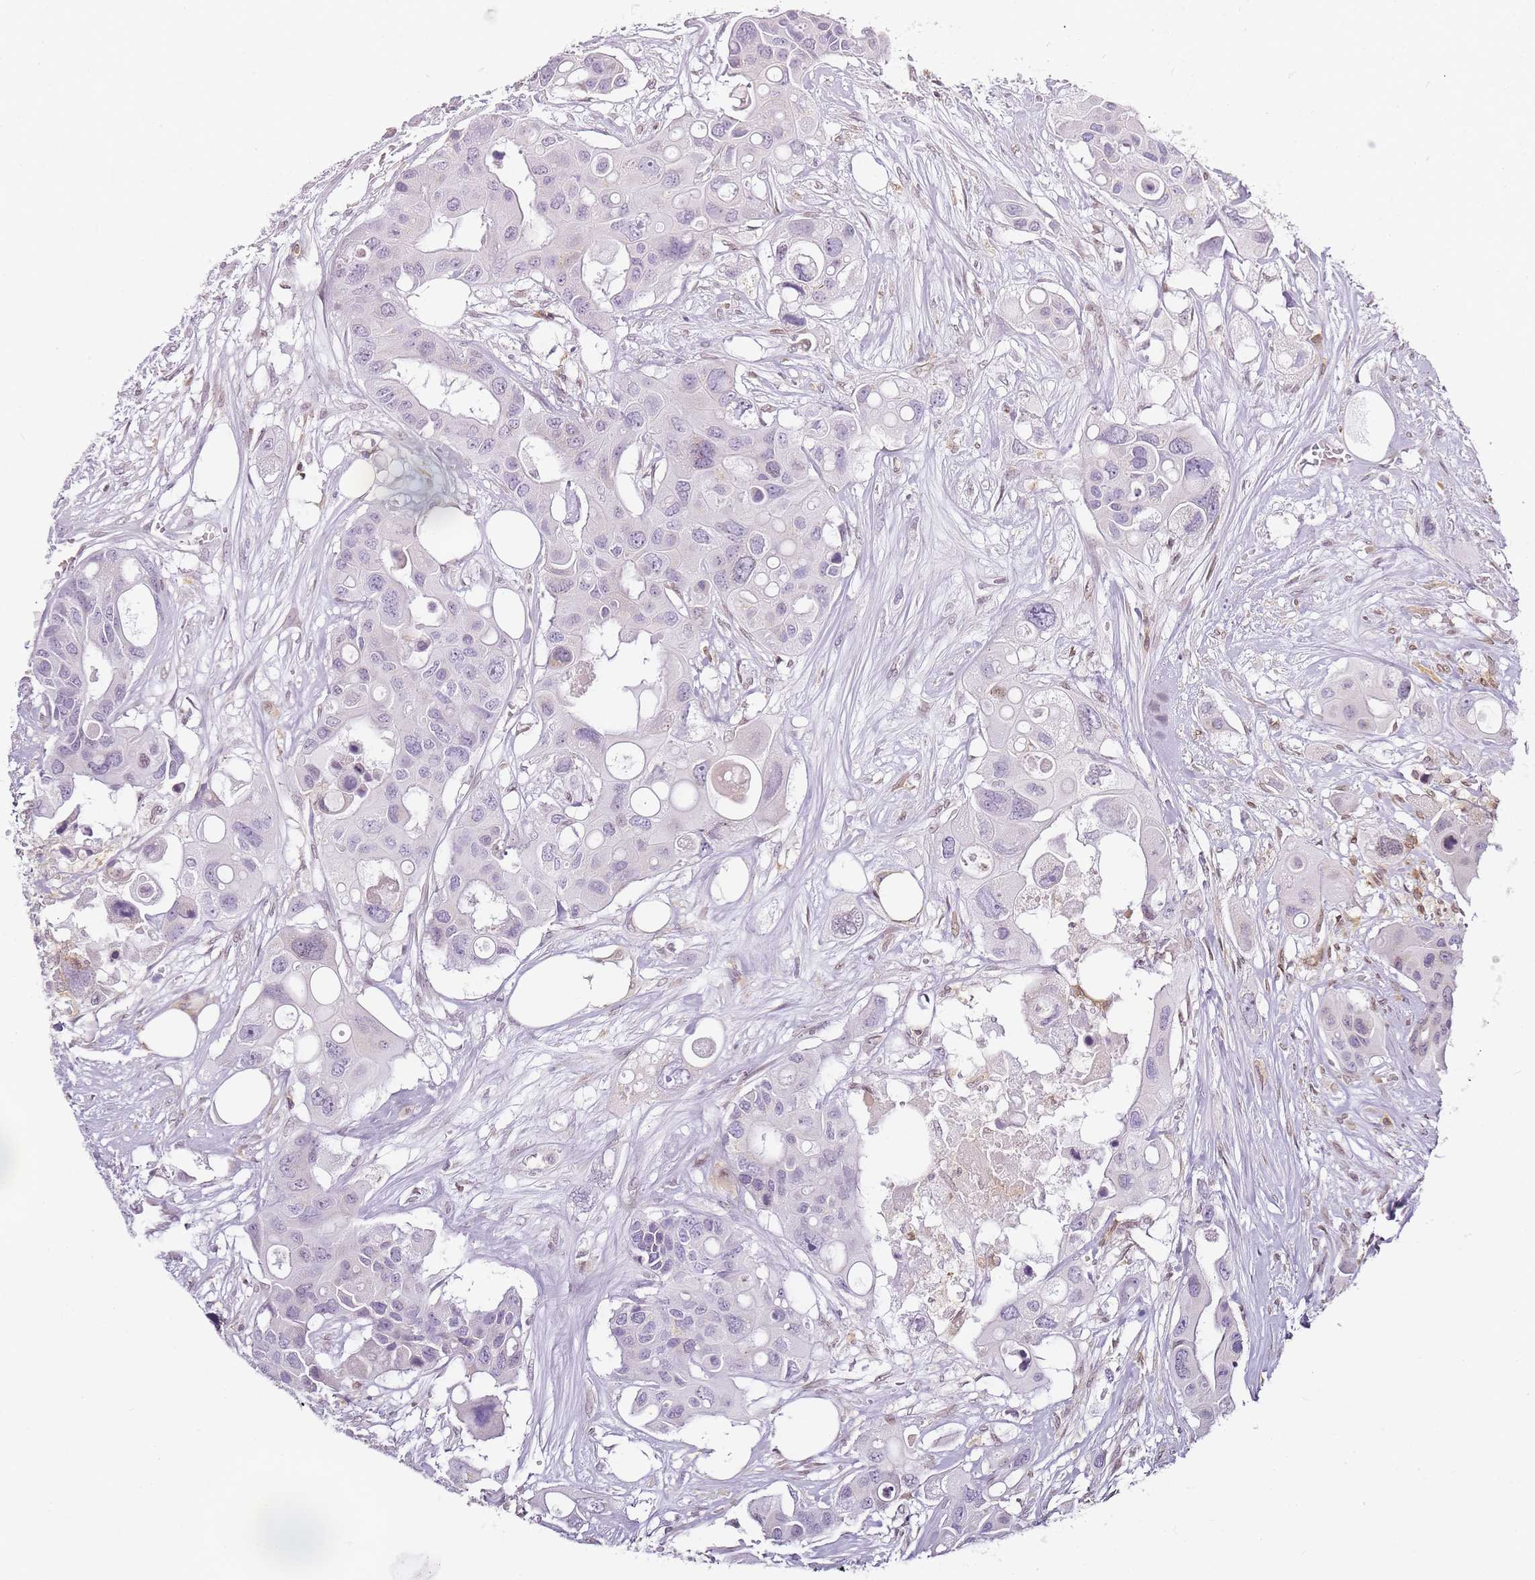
{"staining": {"intensity": "negative", "quantity": "none", "location": "none"}, "tissue": "colorectal cancer", "cell_type": "Tumor cells", "image_type": "cancer", "snomed": [{"axis": "morphology", "description": "Adenocarcinoma, NOS"}, {"axis": "topography", "description": "Colon"}], "caption": "Protein analysis of colorectal cancer (adenocarcinoma) exhibits no significant staining in tumor cells.", "gene": "JAKMIP1", "patient": {"sex": "male", "age": 77}}